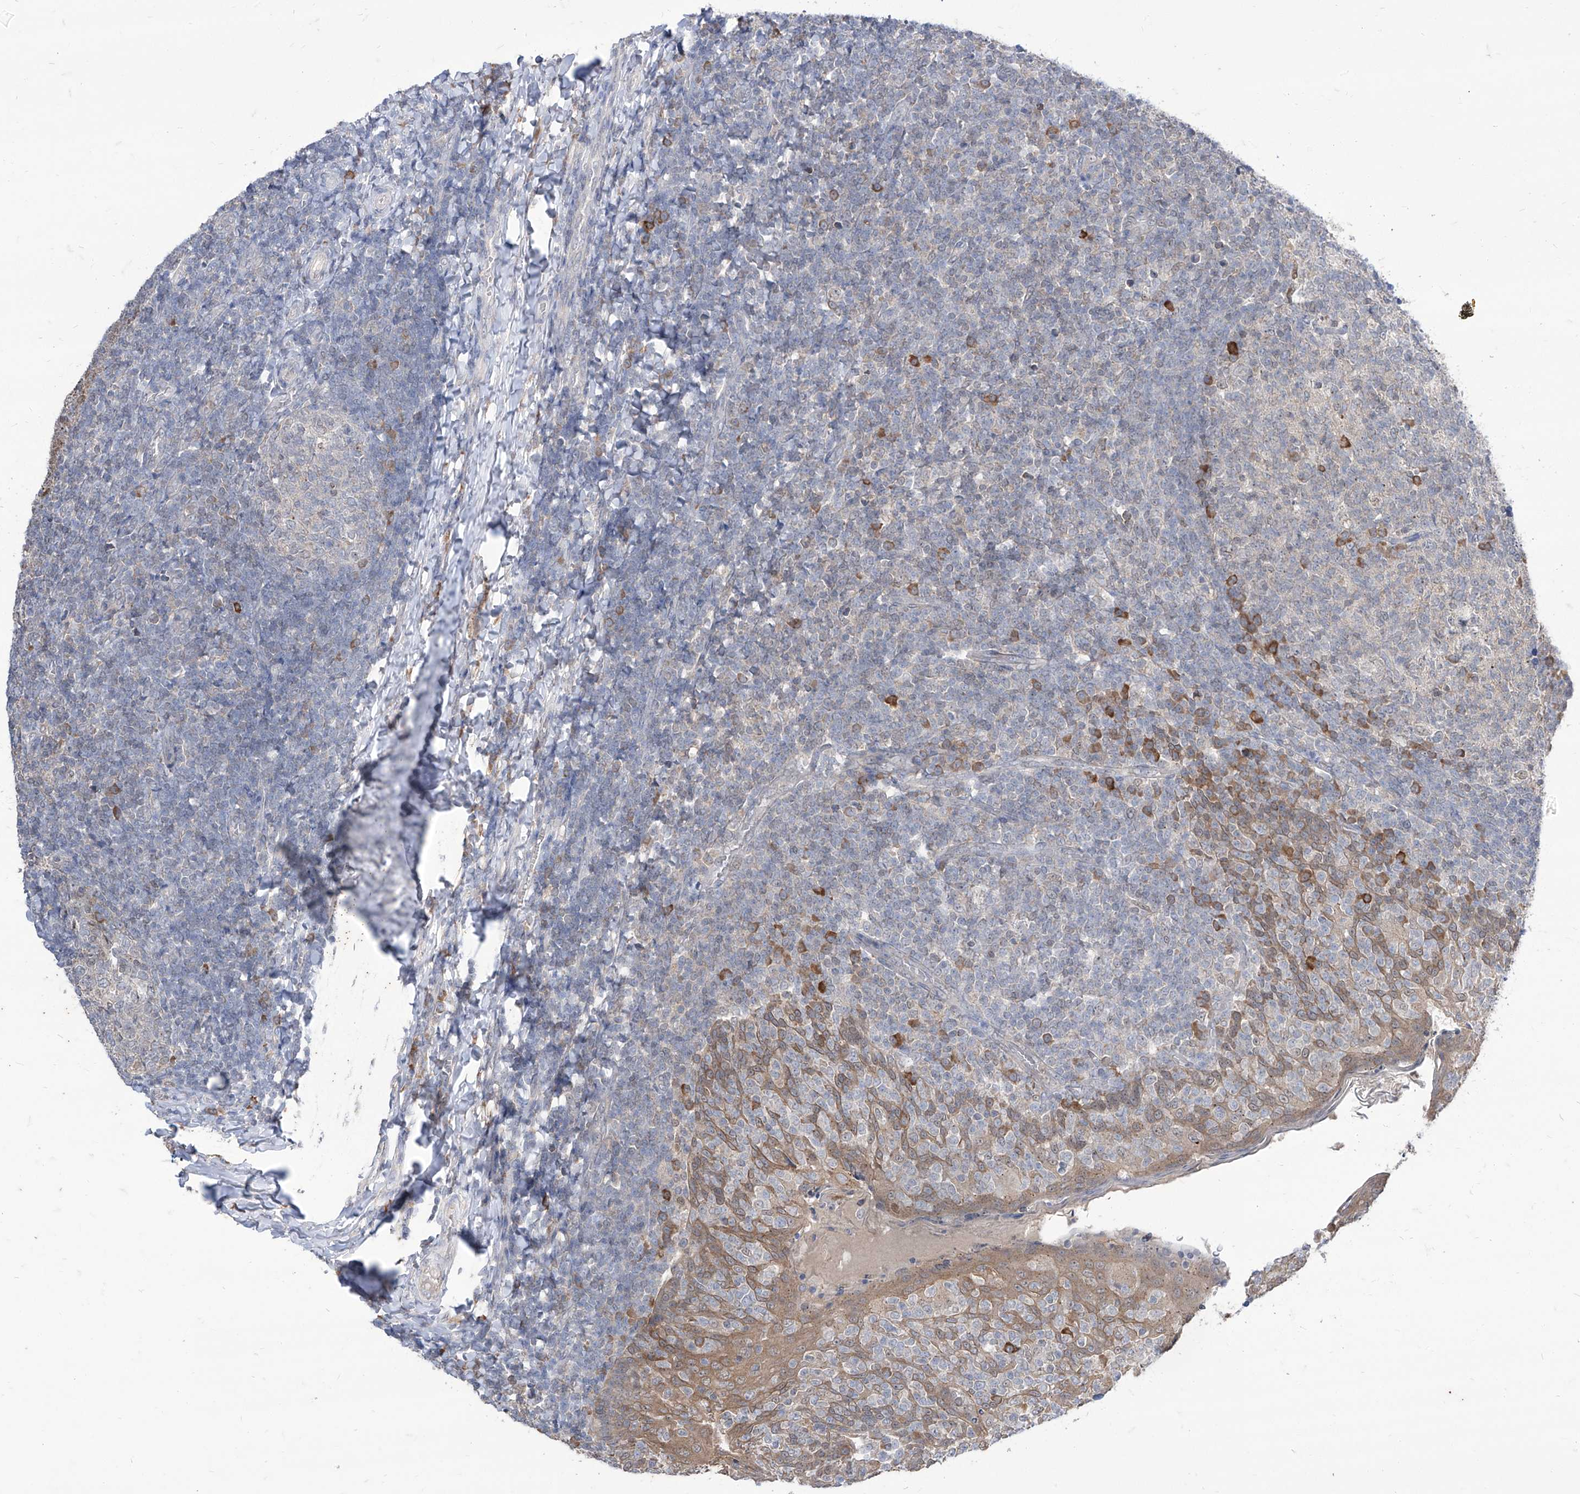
{"staining": {"intensity": "negative", "quantity": "none", "location": "none"}, "tissue": "tonsil", "cell_type": "Germinal center cells", "image_type": "normal", "snomed": [{"axis": "morphology", "description": "Normal tissue, NOS"}, {"axis": "topography", "description": "Tonsil"}], "caption": "Immunohistochemistry (IHC) histopathology image of benign human tonsil stained for a protein (brown), which displays no positivity in germinal center cells. Nuclei are stained in blue.", "gene": "BROX", "patient": {"sex": "female", "age": 19}}